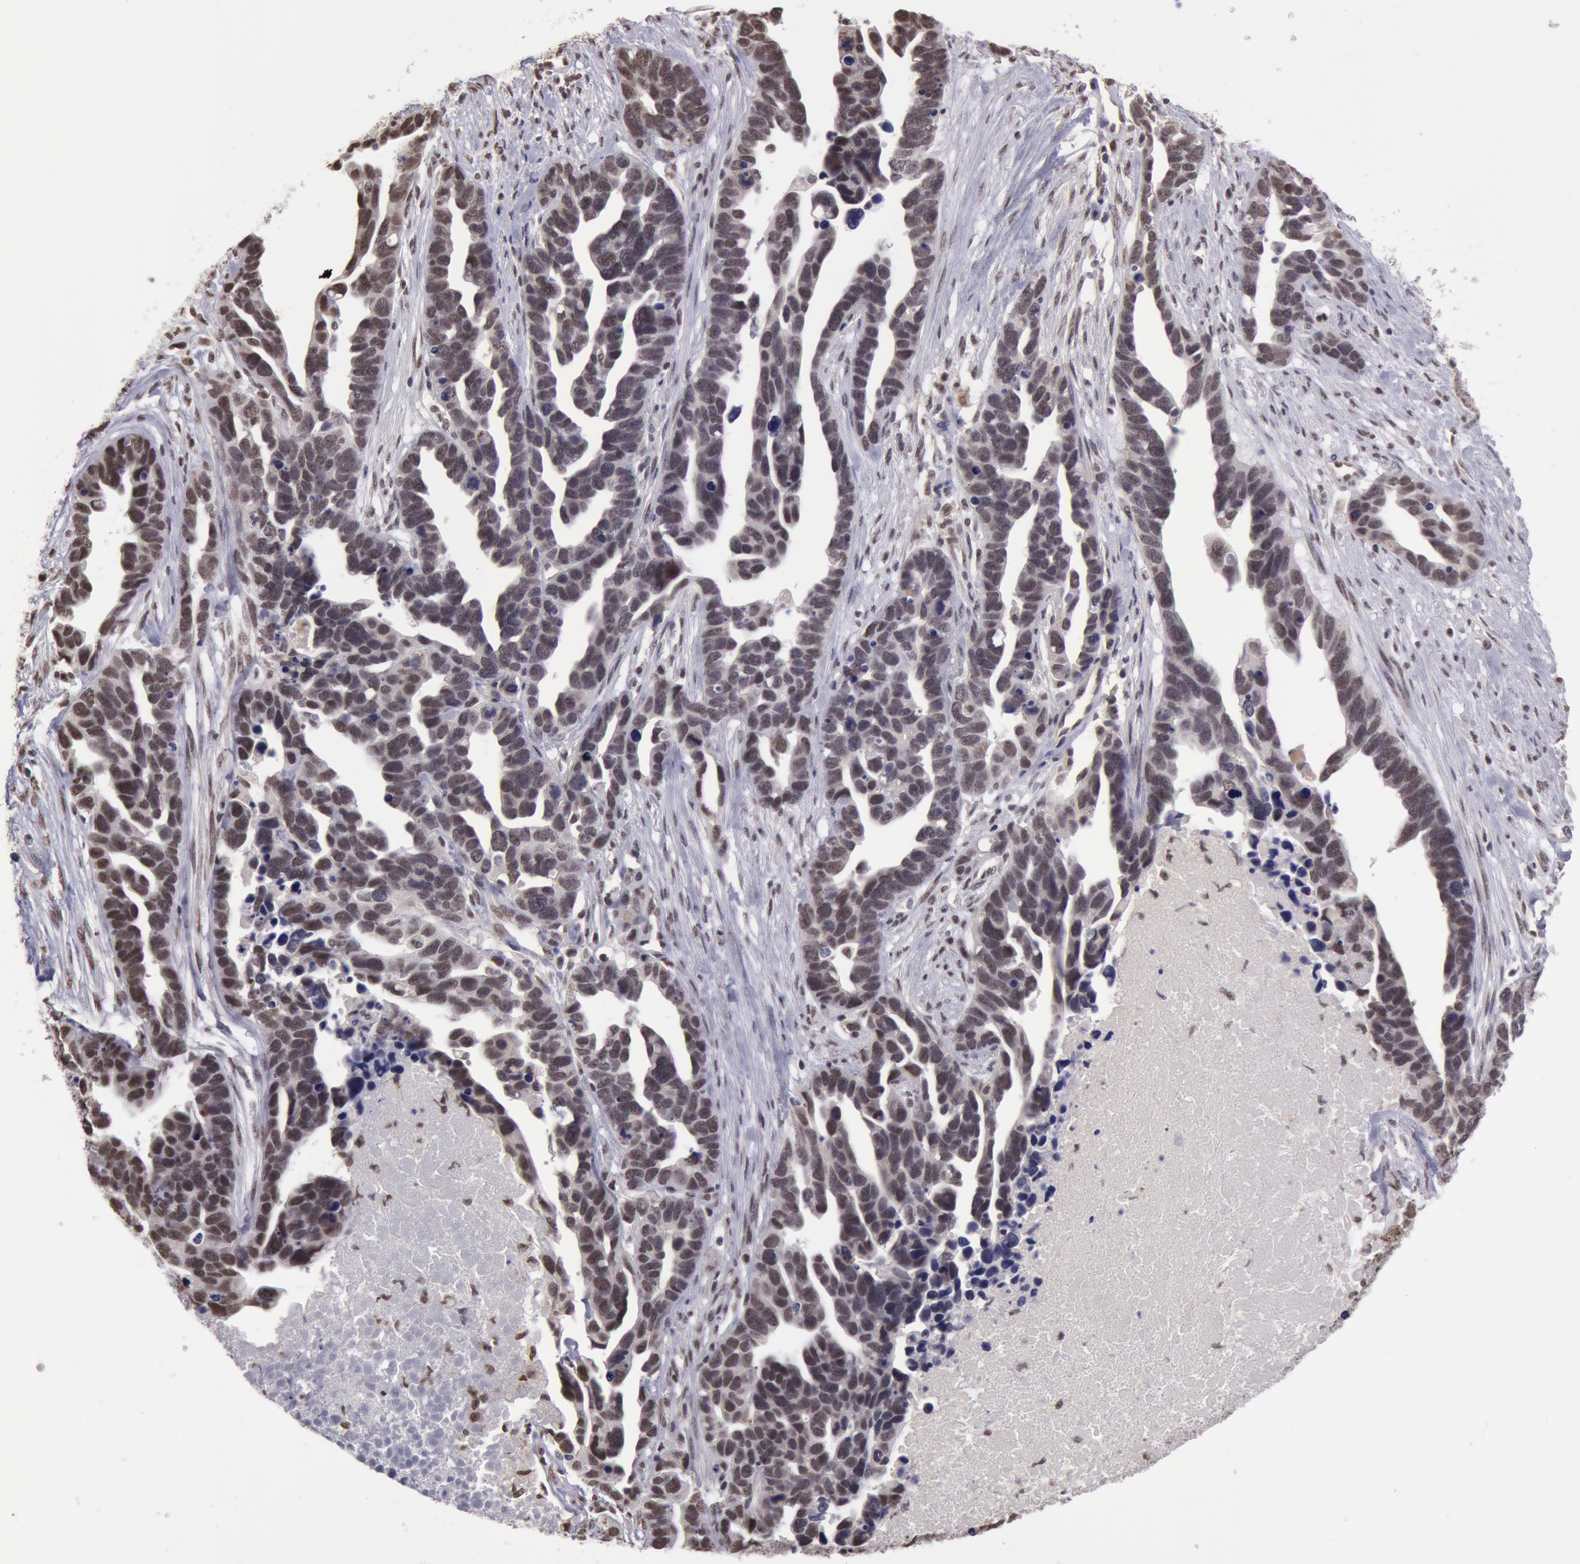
{"staining": {"intensity": "negative", "quantity": "none", "location": "none"}, "tissue": "ovarian cancer", "cell_type": "Tumor cells", "image_type": "cancer", "snomed": [{"axis": "morphology", "description": "Cystadenocarcinoma, serous, NOS"}, {"axis": "topography", "description": "Ovary"}], "caption": "A histopathology image of human serous cystadenocarcinoma (ovarian) is negative for staining in tumor cells.", "gene": "VRTN", "patient": {"sex": "female", "age": 54}}